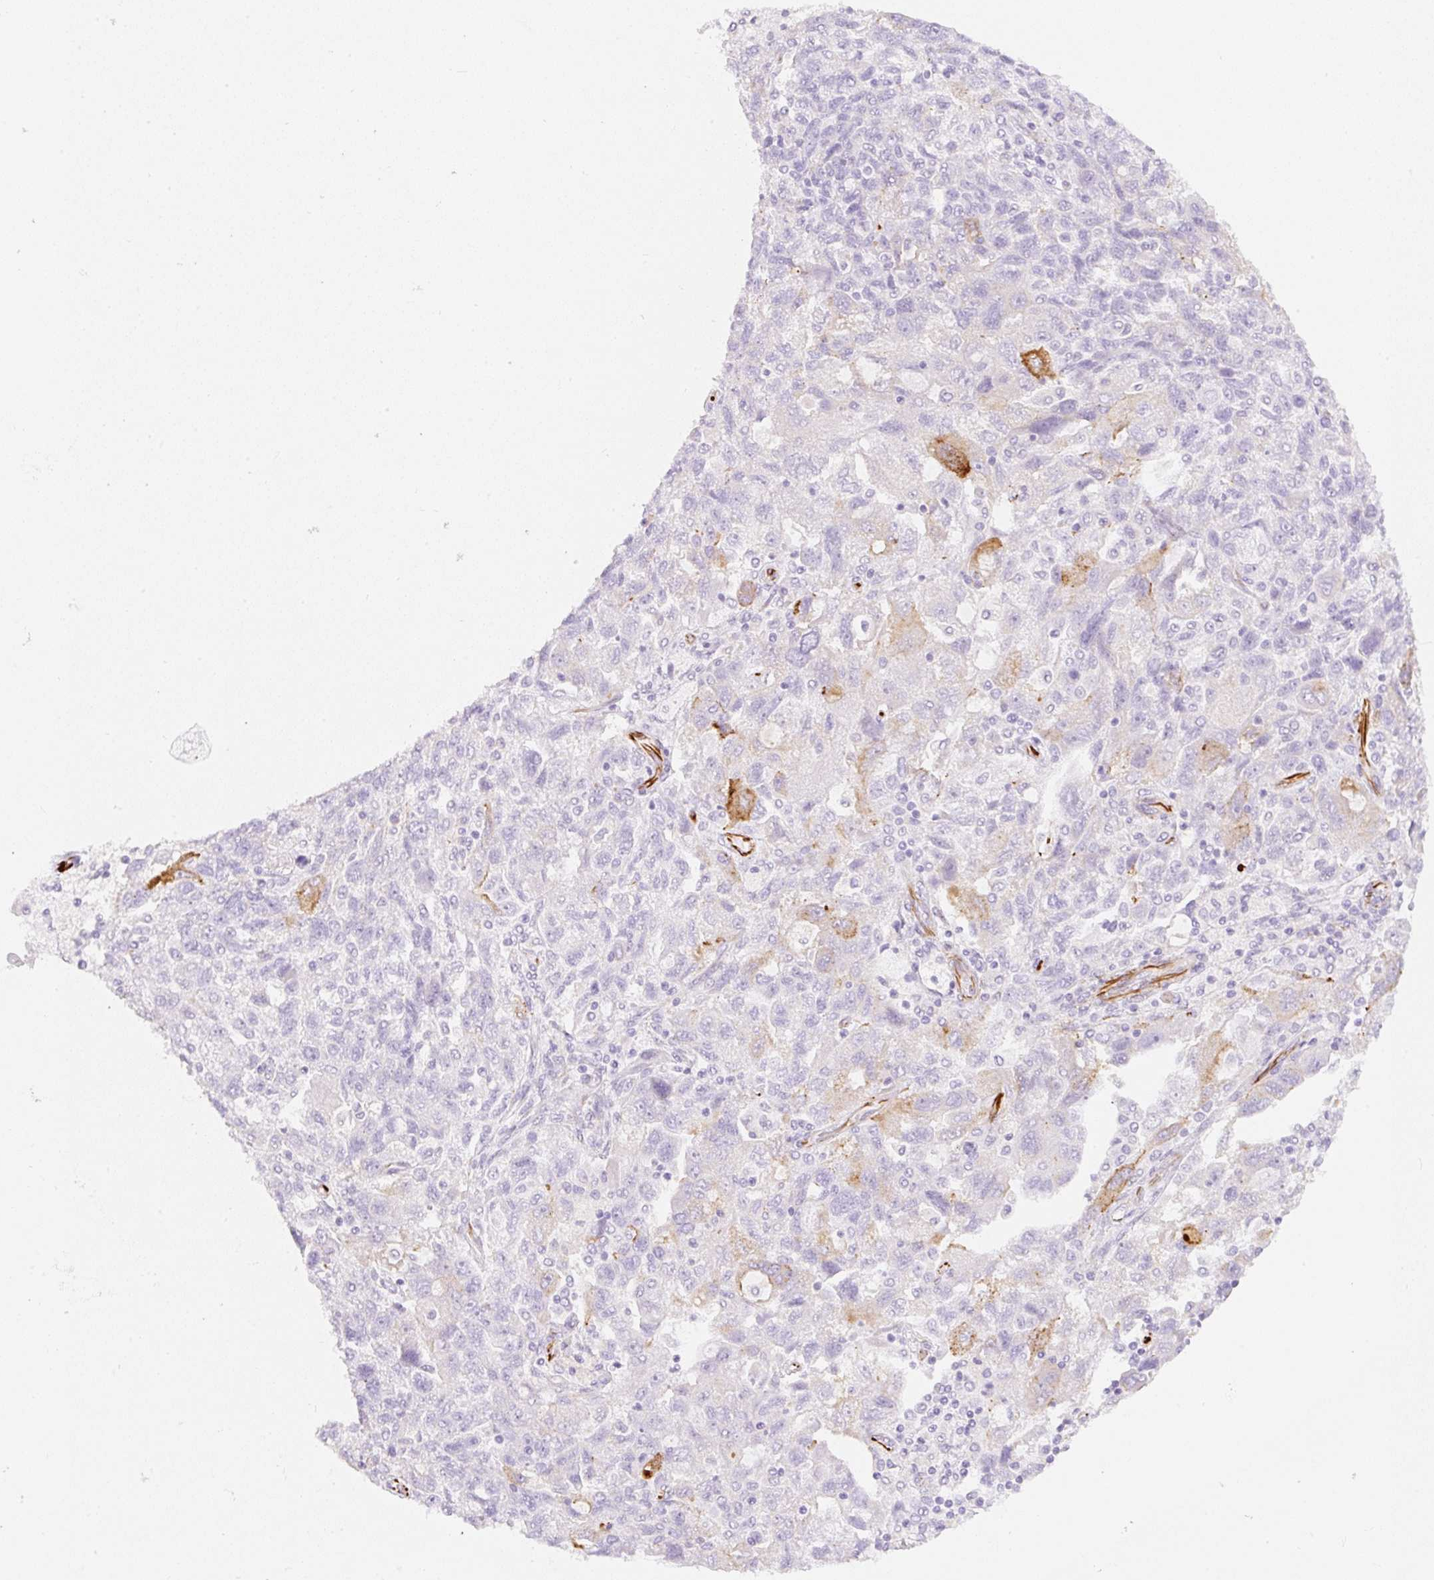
{"staining": {"intensity": "strong", "quantity": "<25%", "location": "cytoplasmic/membranous"}, "tissue": "ovarian cancer", "cell_type": "Tumor cells", "image_type": "cancer", "snomed": [{"axis": "morphology", "description": "Carcinoma, NOS"}, {"axis": "morphology", "description": "Cystadenocarcinoma, serous, NOS"}, {"axis": "topography", "description": "Ovary"}], "caption": "Ovarian cancer tissue reveals strong cytoplasmic/membranous staining in about <25% of tumor cells, visualized by immunohistochemistry. The staining was performed using DAB (3,3'-diaminobenzidine), with brown indicating positive protein expression. Nuclei are stained blue with hematoxylin.", "gene": "ZNF689", "patient": {"sex": "female", "age": 69}}